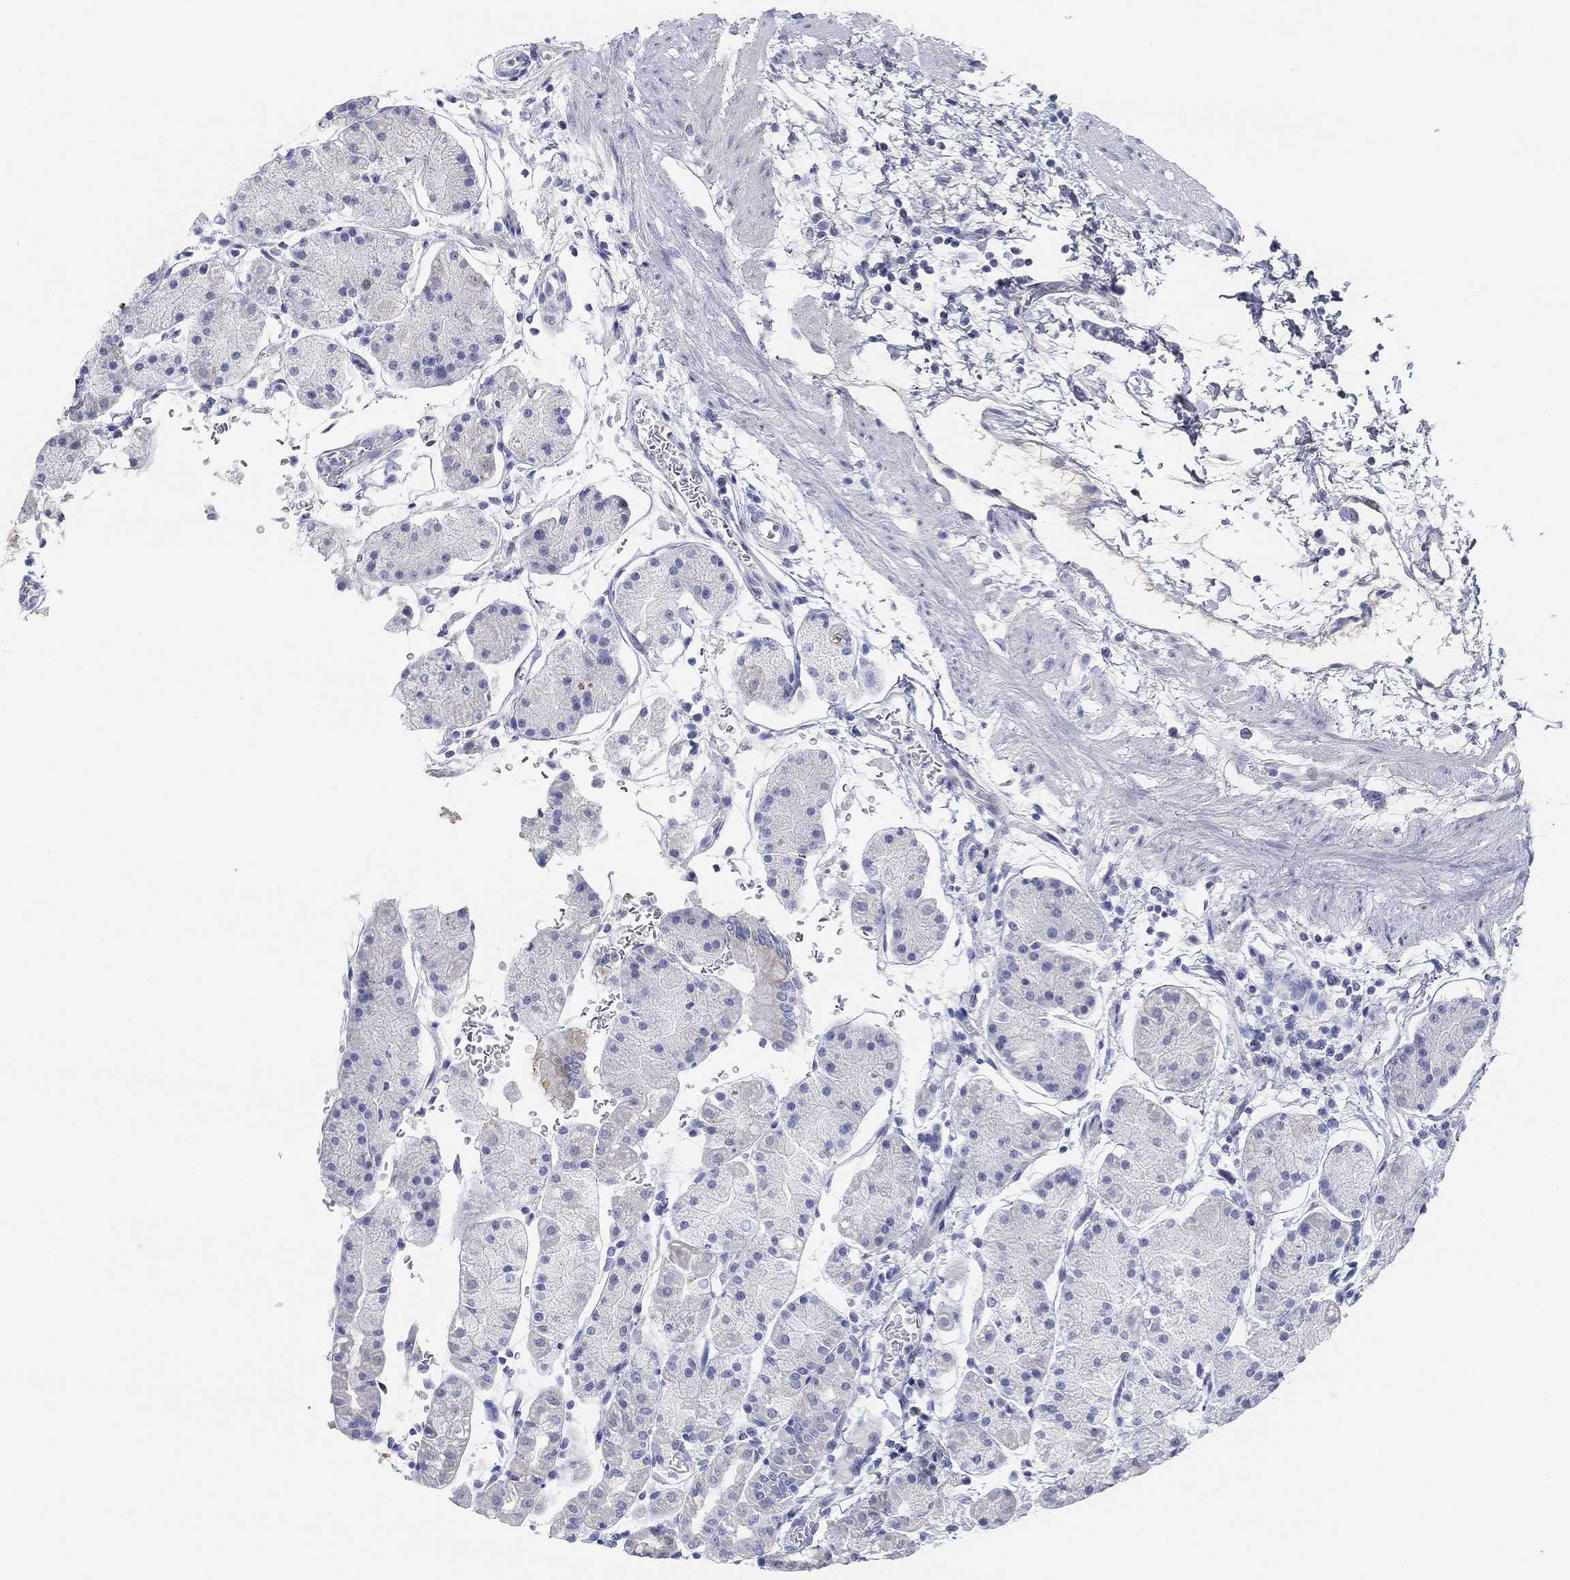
{"staining": {"intensity": "weak", "quantity": "<25%", "location": "cytoplasmic/membranous"}, "tissue": "stomach", "cell_type": "Glandular cells", "image_type": "normal", "snomed": [{"axis": "morphology", "description": "Normal tissue, NOS"}, {"axis": "topography", "description": "Stomach"}], "caption": "DAB (3,3'-diaminobenzidine) immunohistochemical staining of benign stomach displays no significant expression in glandular cells.", "gene": "SNTG2", "patient": {"sex": "male", "age": 54}}